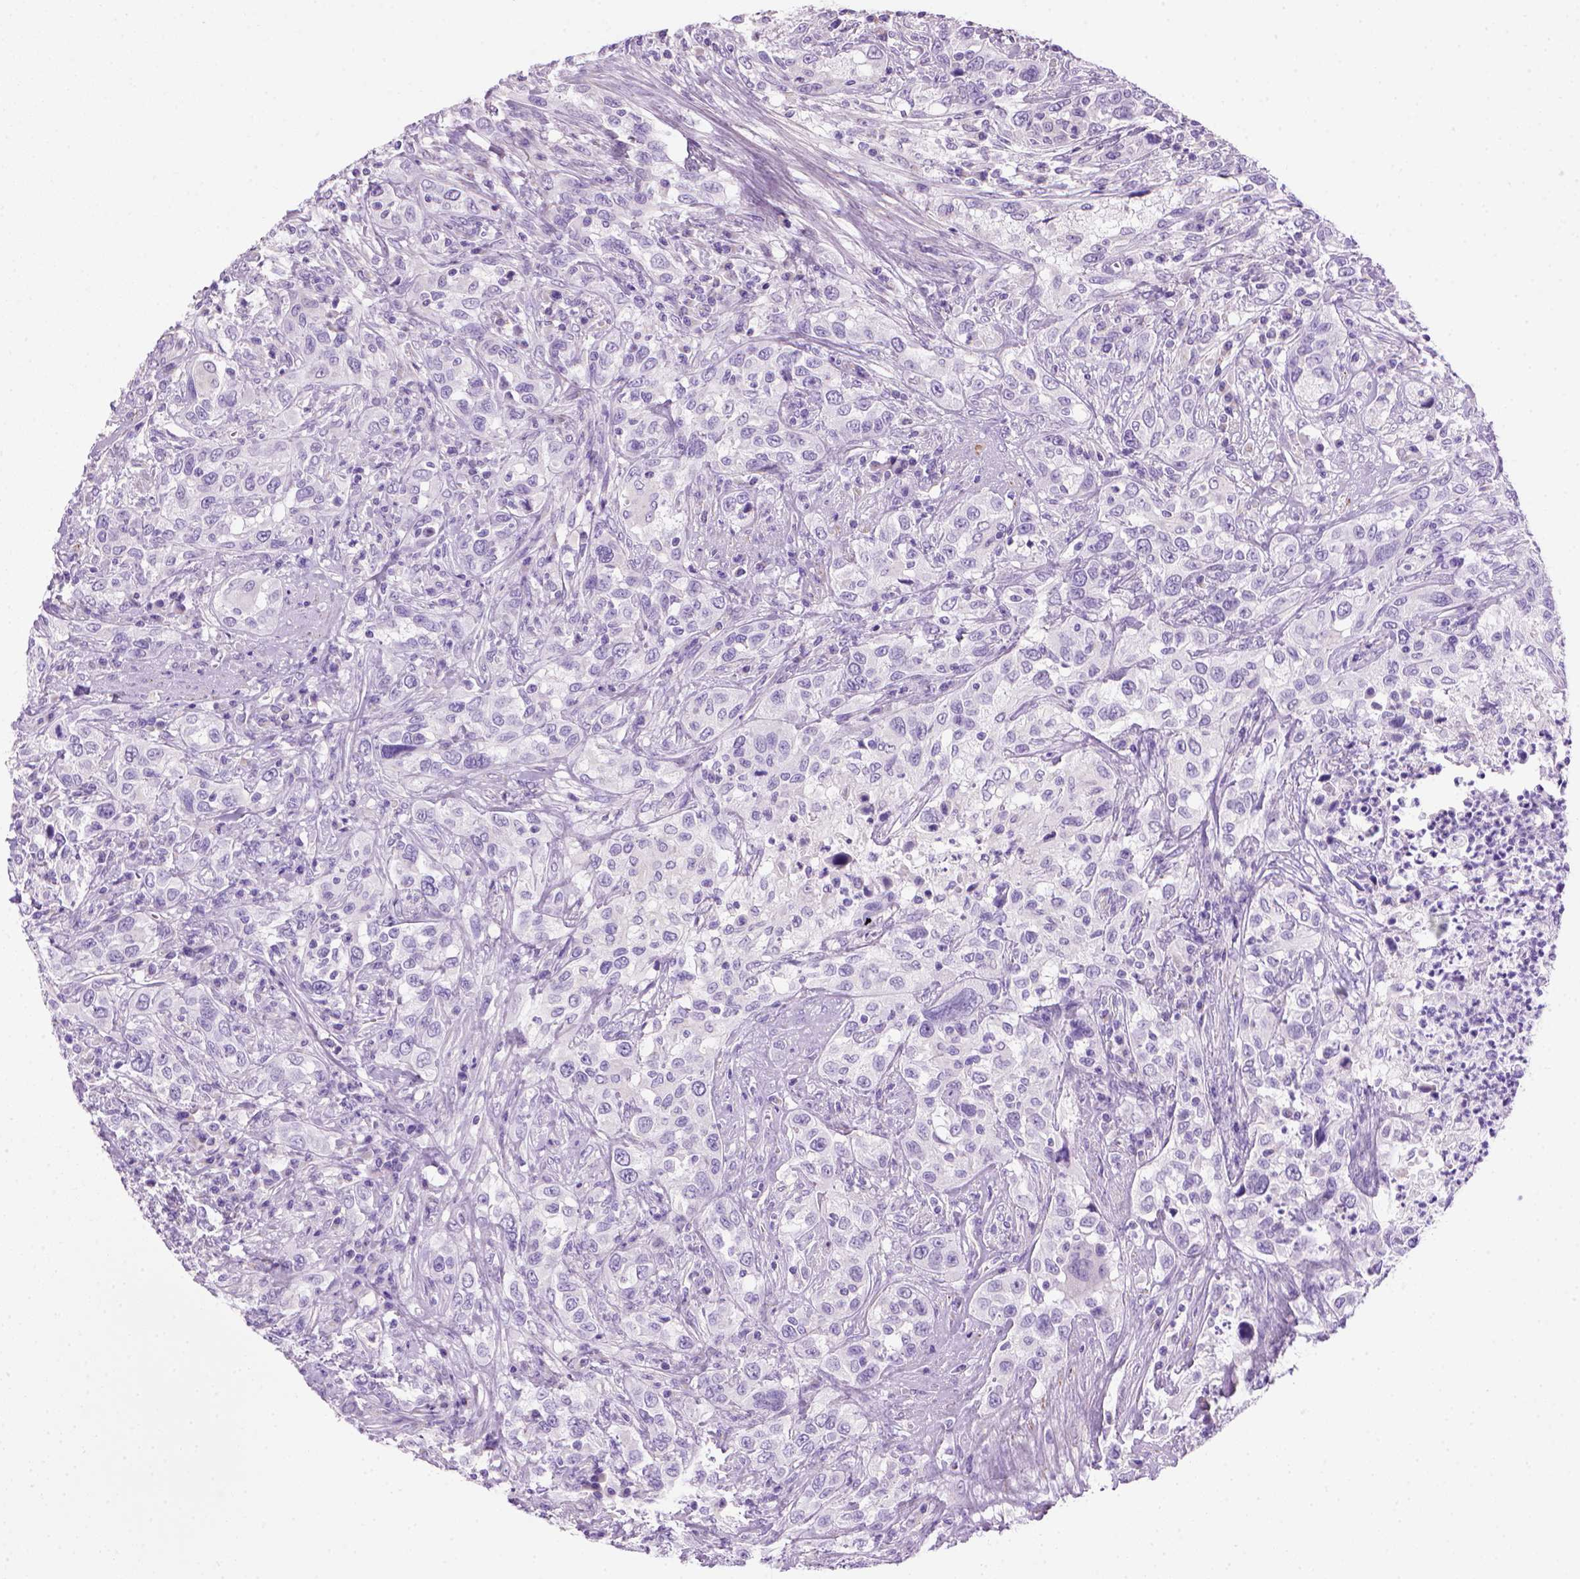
{"staining": {"intensity": "negative", "quantity": "none", "location": "none"}, "tissue": "urothelial cancer", "cell_type": "Tumor cells", "image_type": "cancer", "snomed": [{"axis": "morphology", "description": "Urothelial carcinoma, NOS"}, {"axis": "morphology", "description": "Urothelial carcinoma, High grade"}, {"axis": "topography", "description": "Urinary bladder"}], "caption": "There is no significant expression in tumor cells of urothelial cancer.", "gene": "ARHGEF33", "patient": {"sex": "female", "age": 64}}